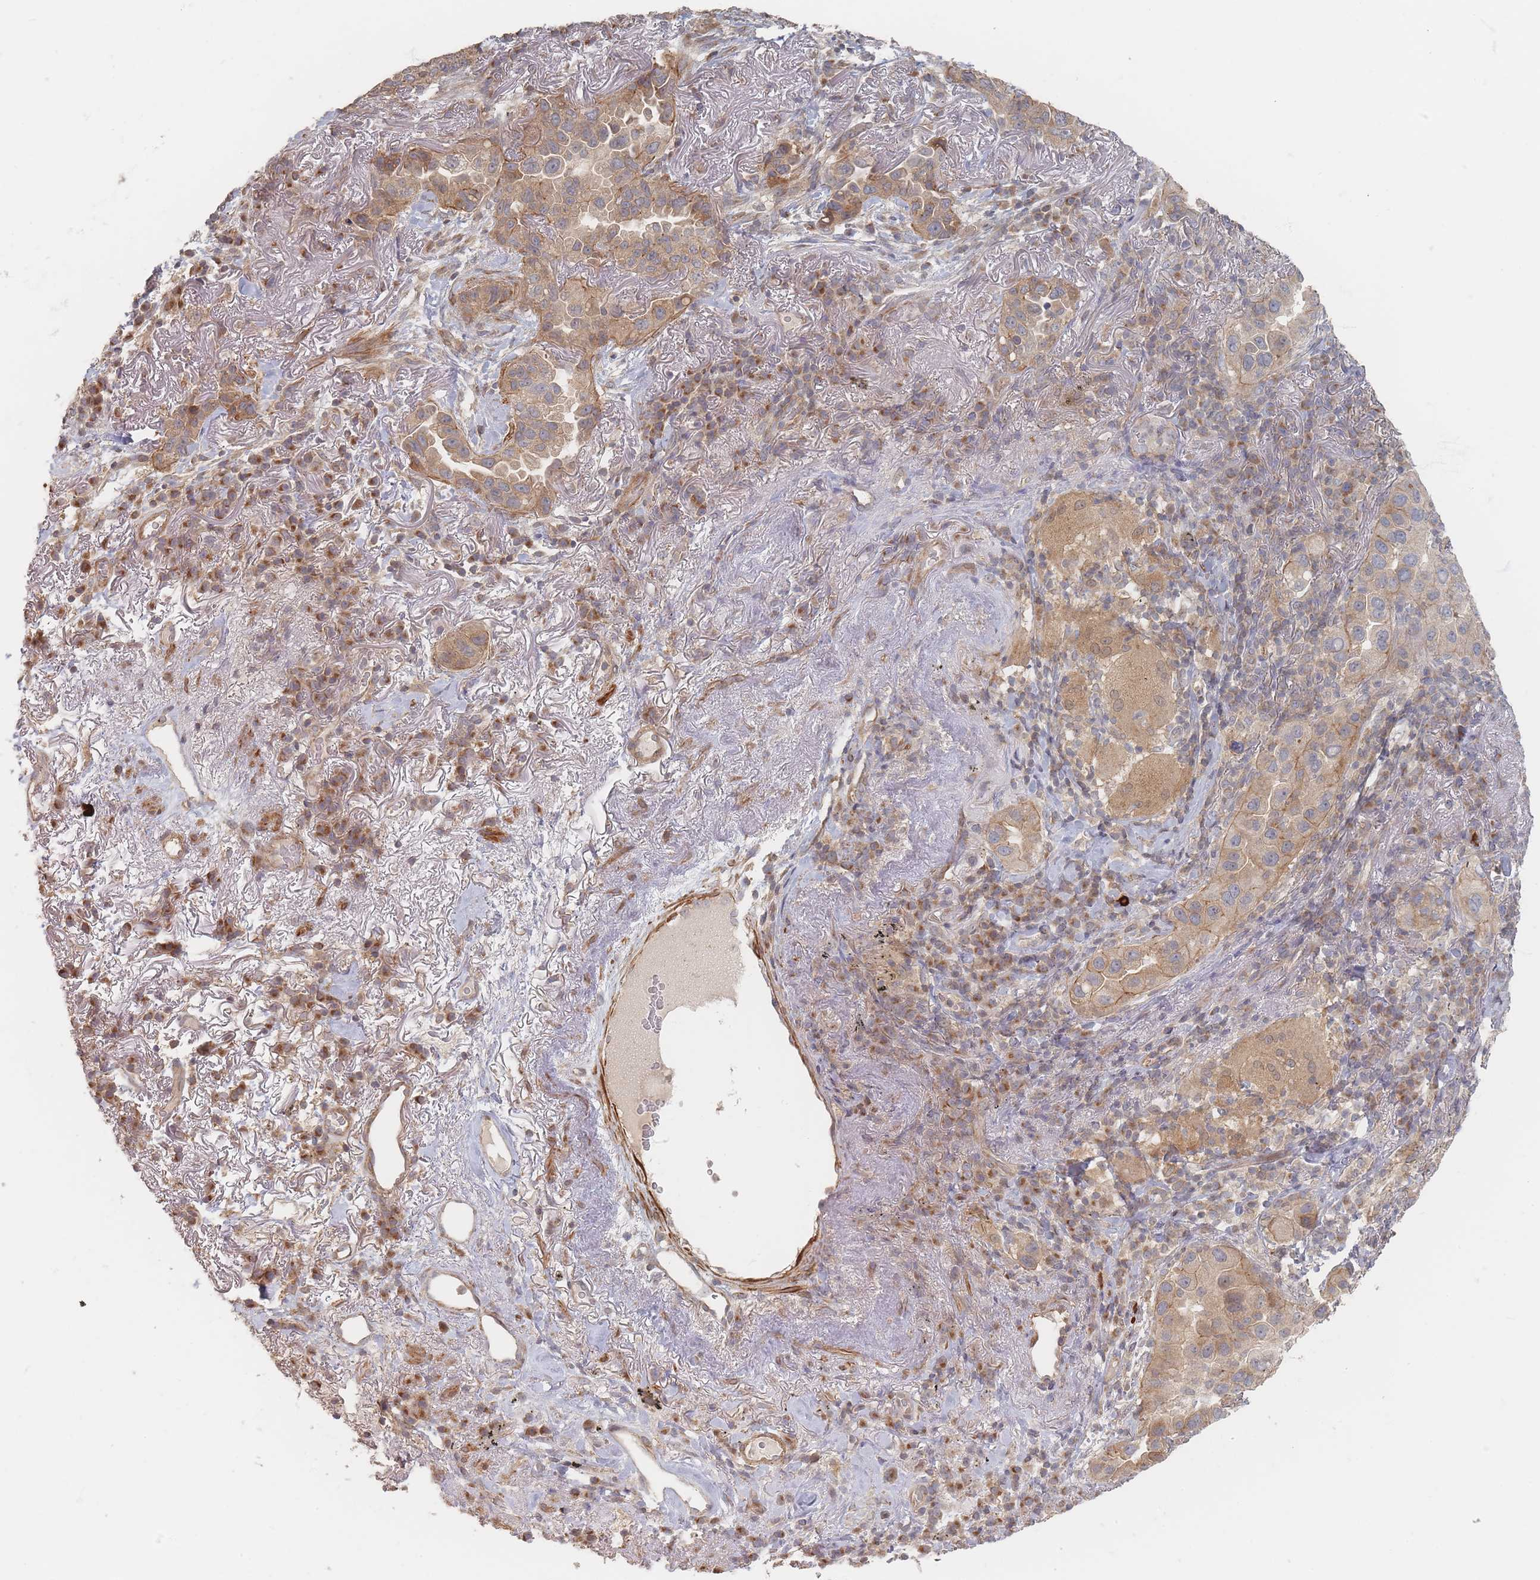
{"staining": {"intensity": "moderate", "quantity": ">75%", "location": "cytoplasmic/membranous"}, "tissue": "lung cancer", "cell_type": "Tumor cells", "image_type": "cancer", "snomed": [{"axis": "morphology", "description": "Adenocarcinoma, NOS"}, {"axis": "topography", "description": "Lung"}], "caption": "IHC (DAB (3,3'-diaminobenzidine)) staining of lung cancer (adenocarcinoma) displays moderate cytoplasmic/membranous protein expression in approximately >75% of tumor cells.", "gene": "GLE1", "patient": {"sex": "female", "age": 69}}